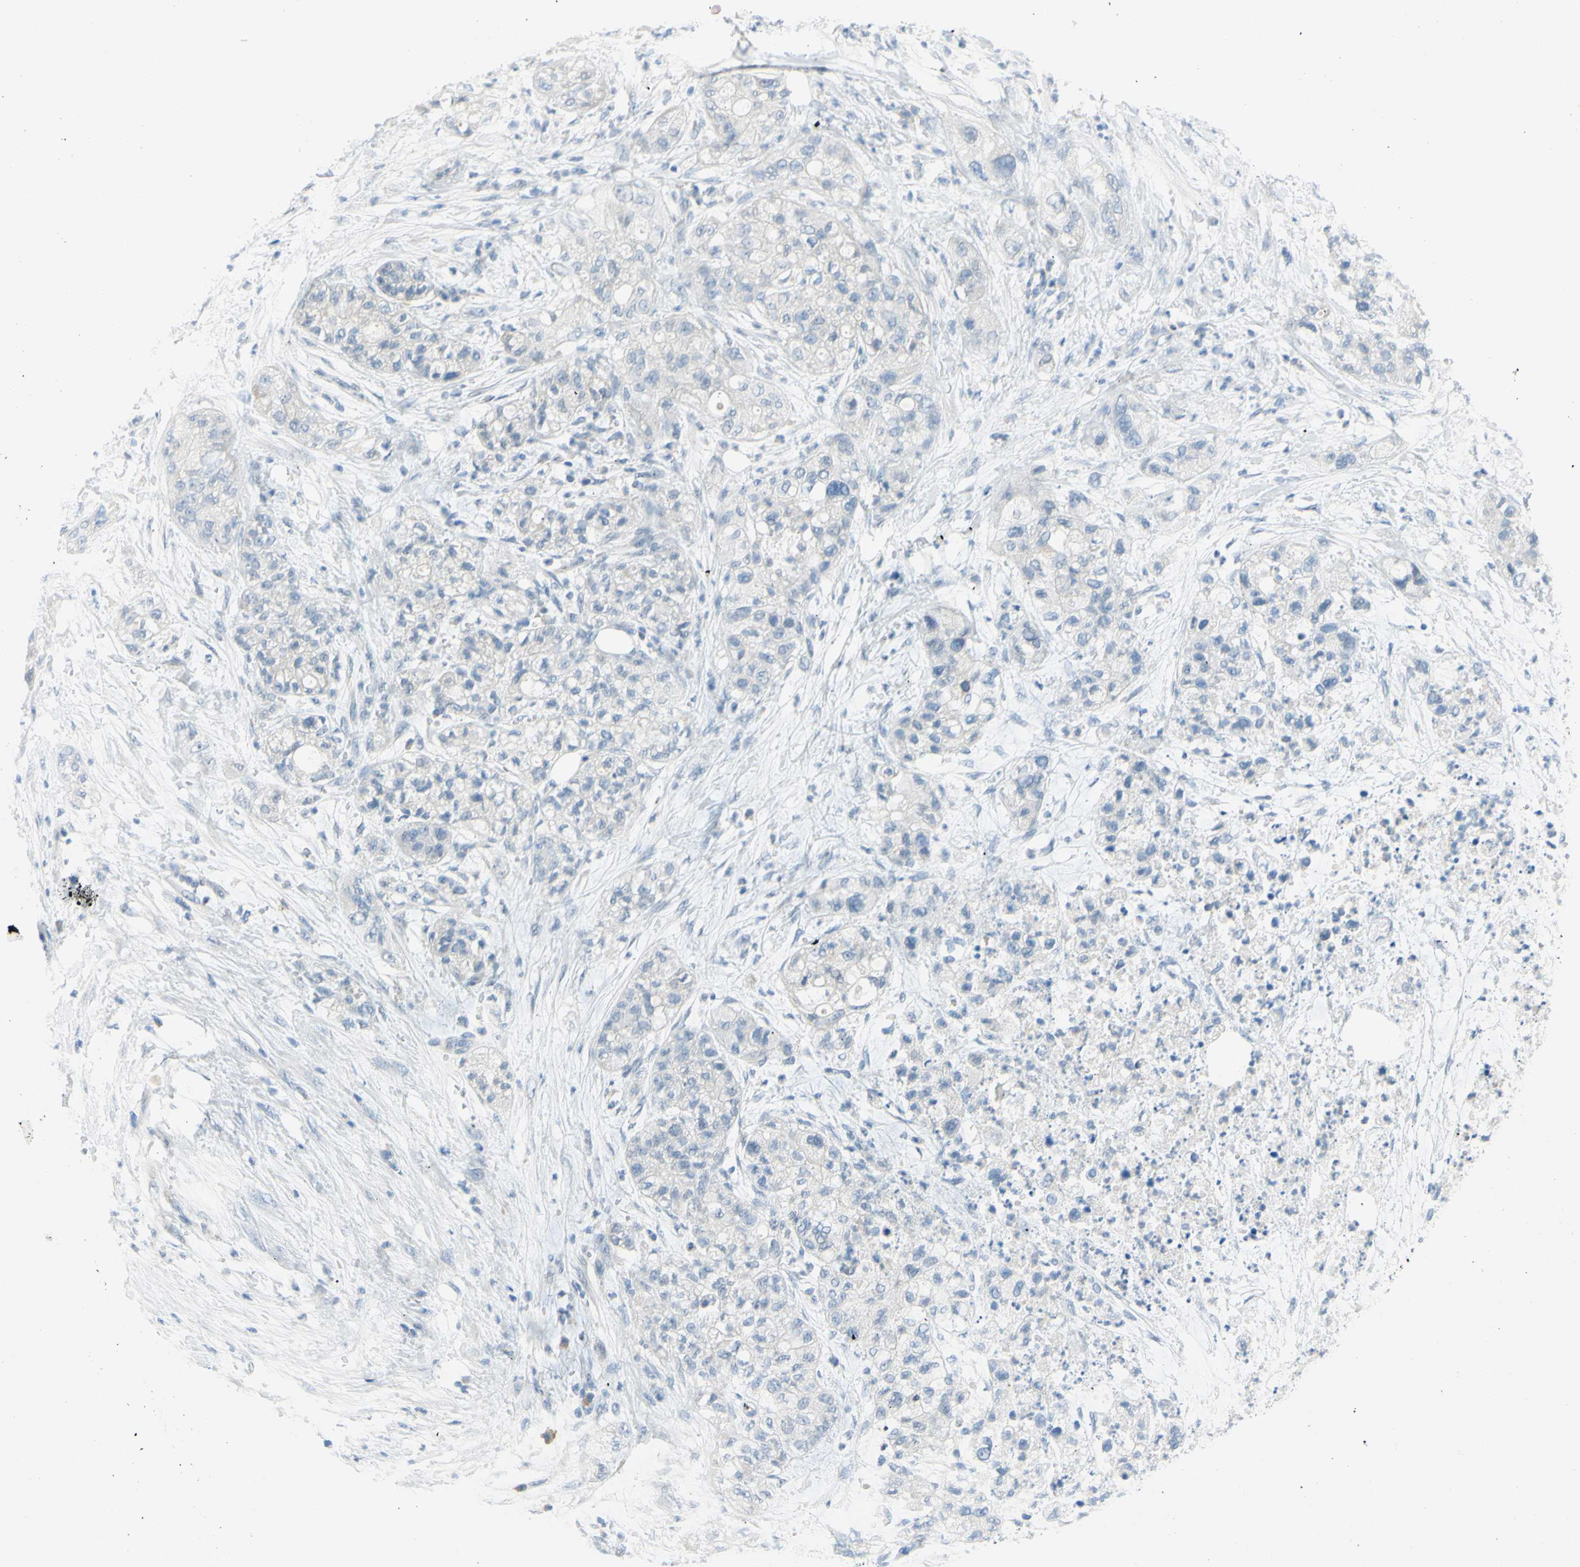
{"staining": {"intensity": "negative", "quantity": "none", "location": "none"}, "tissue": "pancreatic cancer", "cell_type": "Tumor cells", "image_type": "cancer", "snomed": [{"axis": "morphology", "description": "Adenocarcinoma, NOS"}, {"axis": "topography", "description": "Pancreas"}], "caption": "Immunohistochemistry (IHC) photomicrograph of neoplastic tissue: adenocarcinoma (pancreatic) stained with DAB (3,3'-diaminobenzidine) reveals no significant protein staining in tumor cells.", "gene": "DCT", "patient": {"sex": "female", "age": 78}}